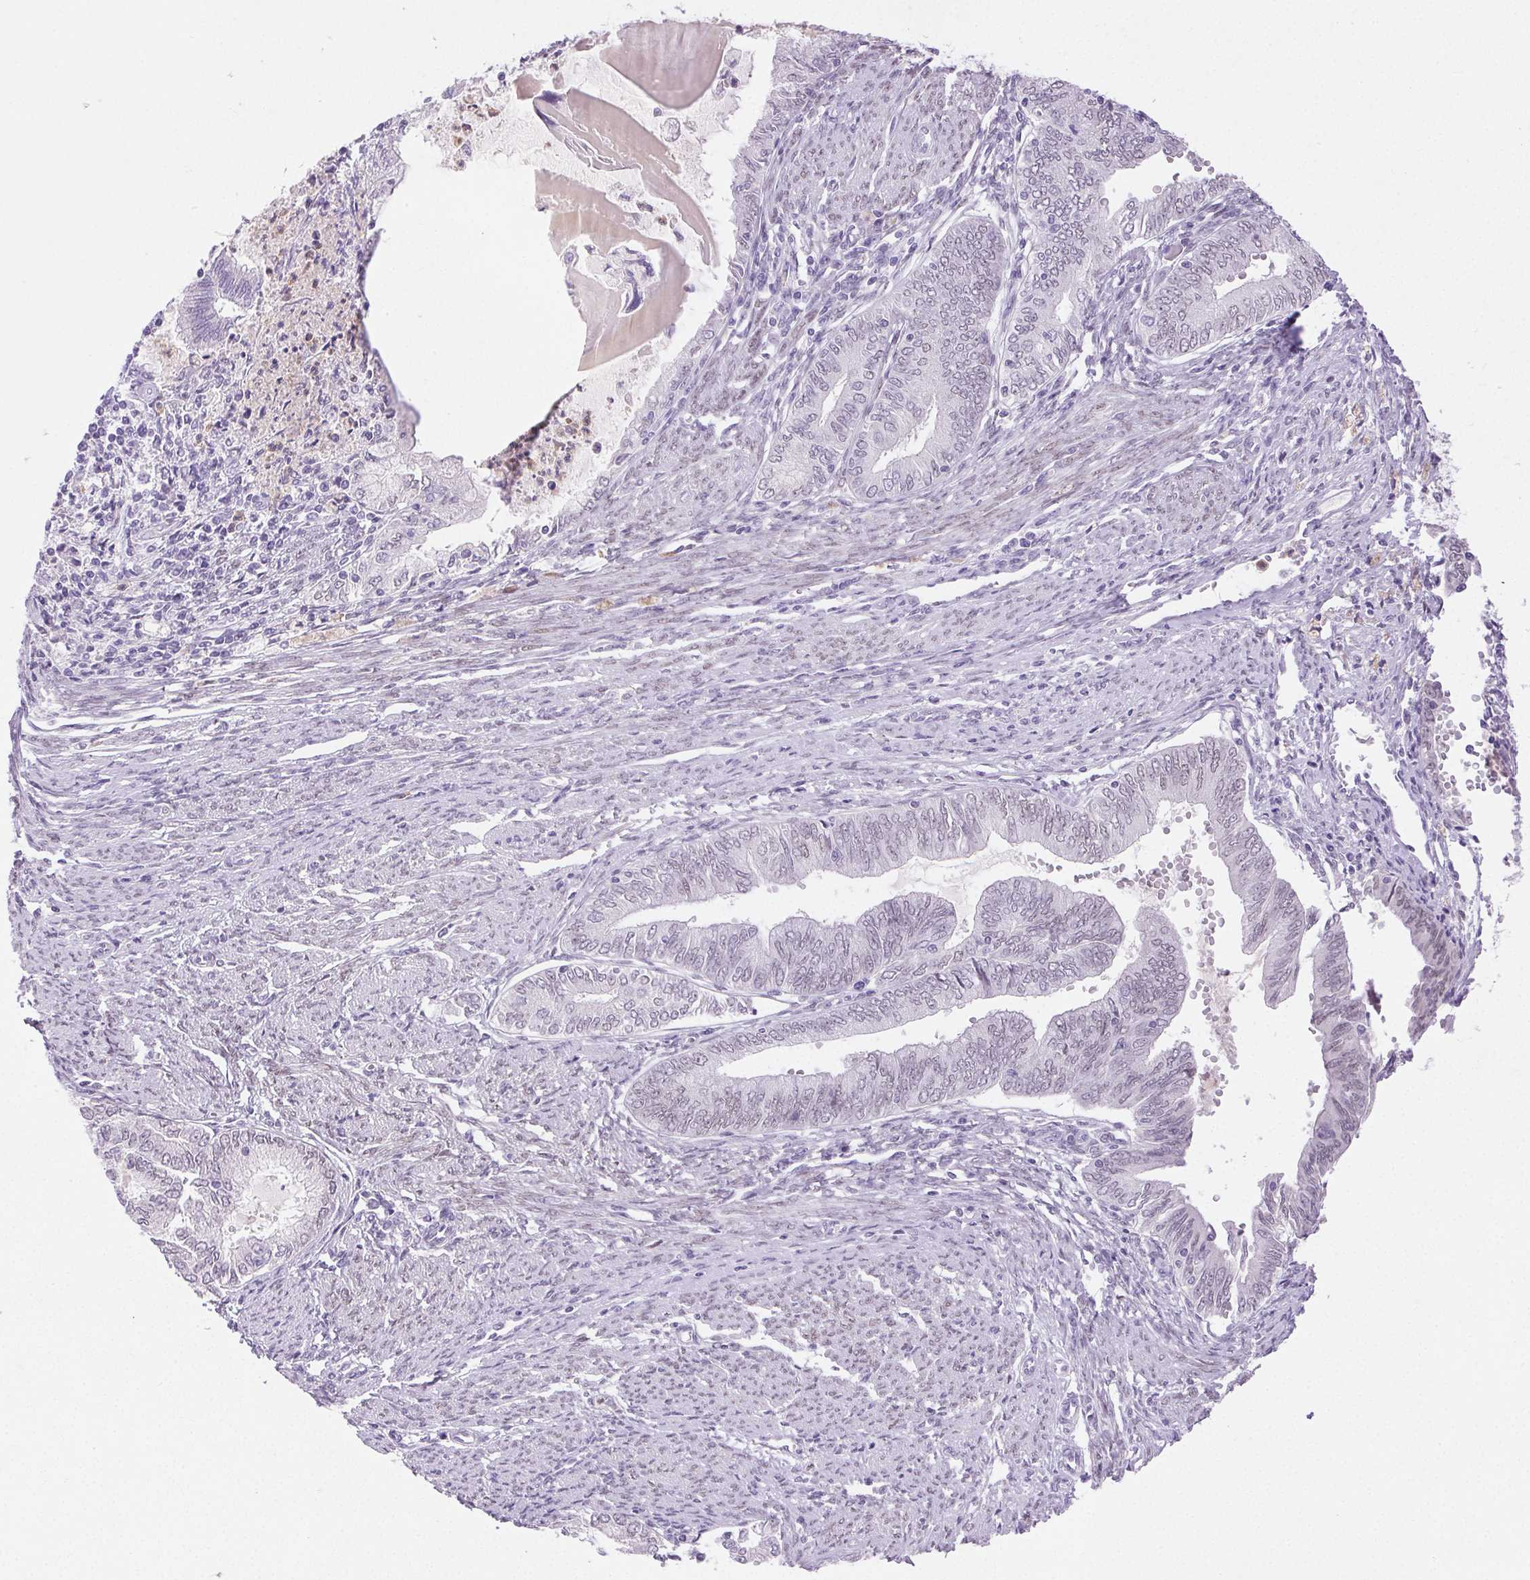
{"staining": {"intensity": "negative", "quantity": "none", "location": "none"}, "tissue": "endometrial cancer", "cell_type": "Tumor cells", "image_type": "cancer", "snomed": [{"axis": "morphology", "description": "Adenocarcinoma, NOS"}, {"axis": "topography", "description": "Endometrium"}], "caption": "Immunohistochemistry (IHC) histopathology image of neoplastic tissue: endometrial cancer (adenocarcinoma) stained with DAB (3,3'-diaminobenzidine) shows no significant protein positivity in tumor cells.", "gene": "EMX2", "patient": {"sex": "female", "age": 79}}